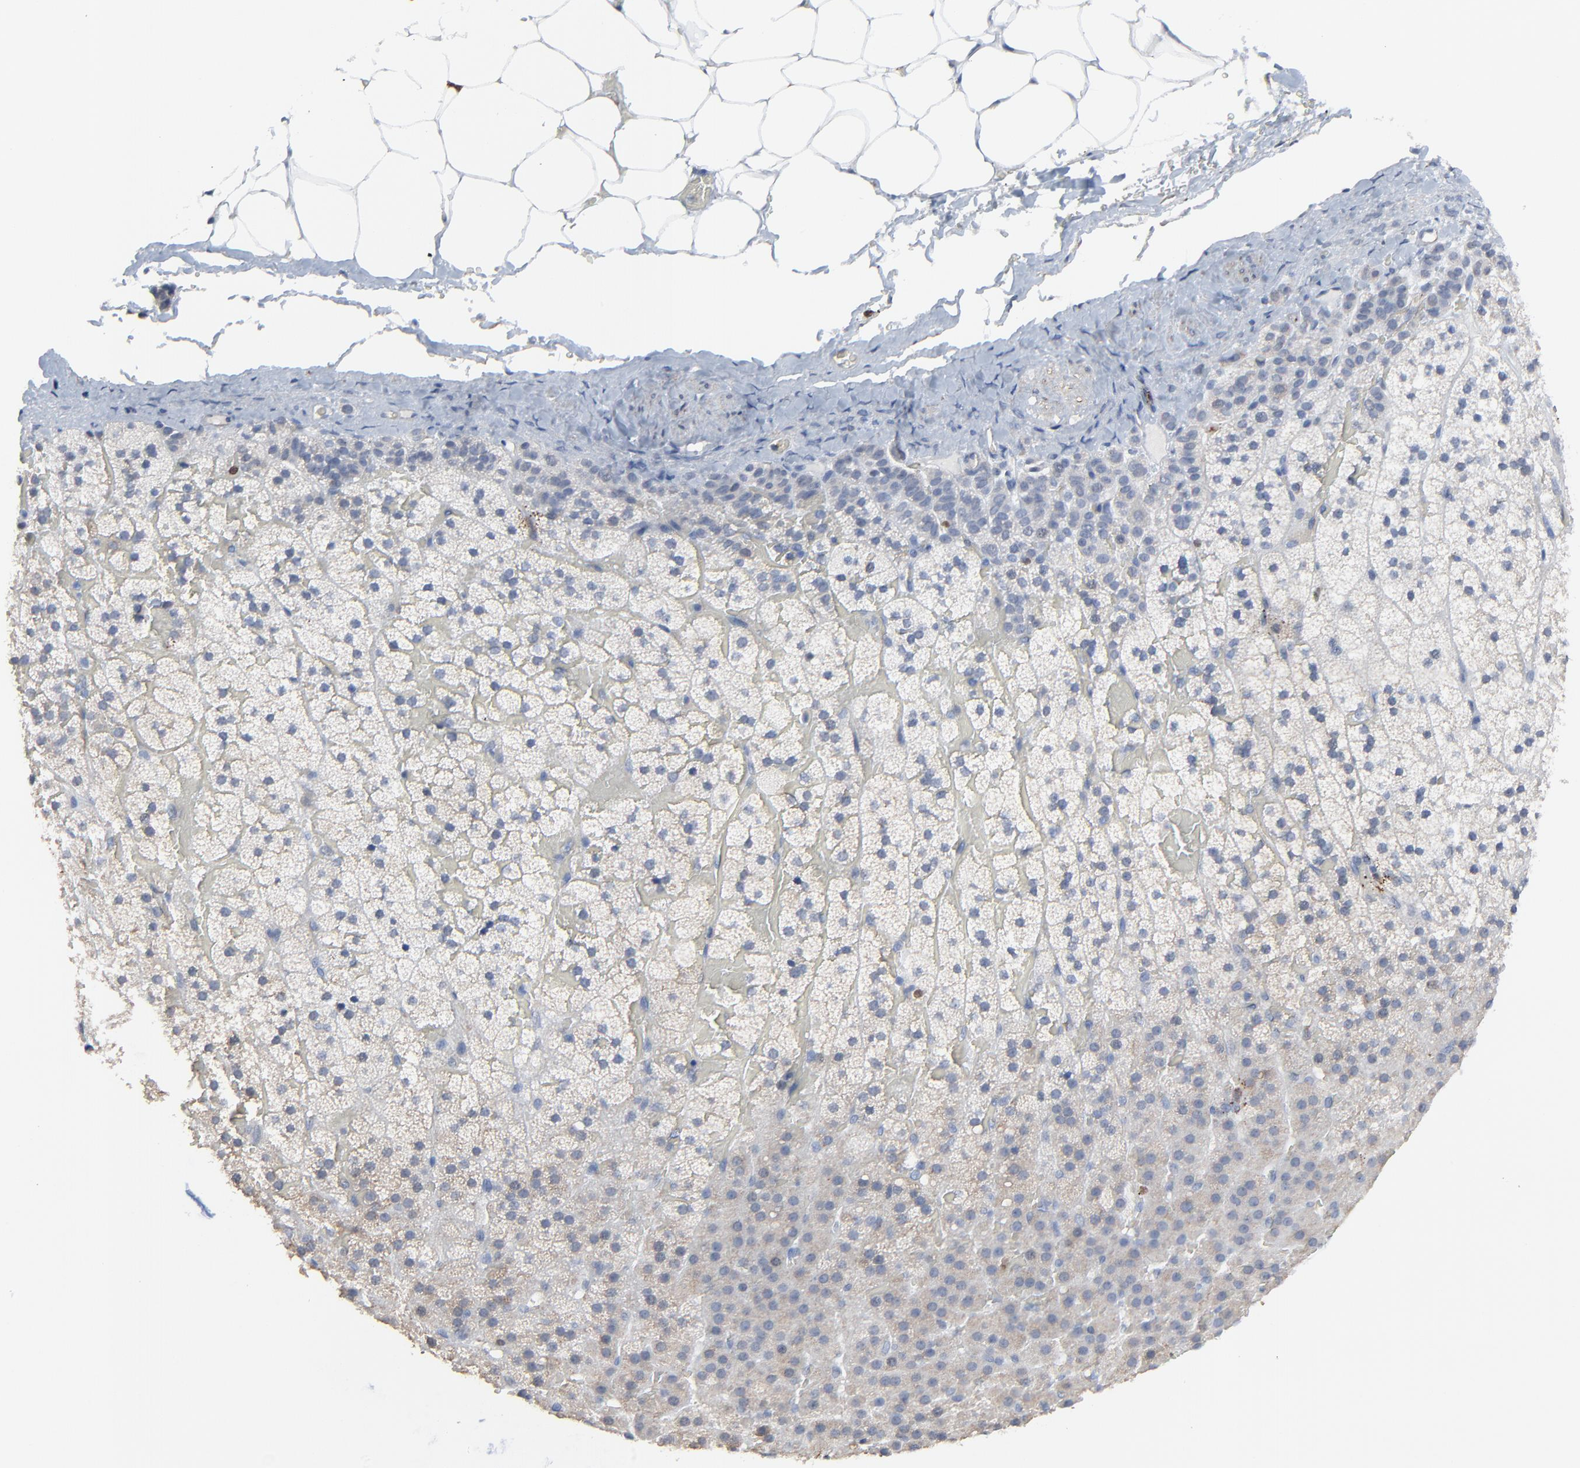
{"staining": {"intensity": "weak", "quantity": "<25%", "location": "cytoplasmic/membranous"}, "tissue": "adrenal gland", "cell_type": "Glandular cells", "image_type": "normal", "snomed": [{"axis": "morphology", "description": "Normal tissue, NOS"}, {"axis": "topography", "description": "Adrenal gland"}], "caption": "This is an immunohistochemistry (IHC) photomicrograph of normal human adrenal gland. There is no expression in glandular cells.", "gene": "BIRC3", "patient": {"sex": "male", "age": 35}}